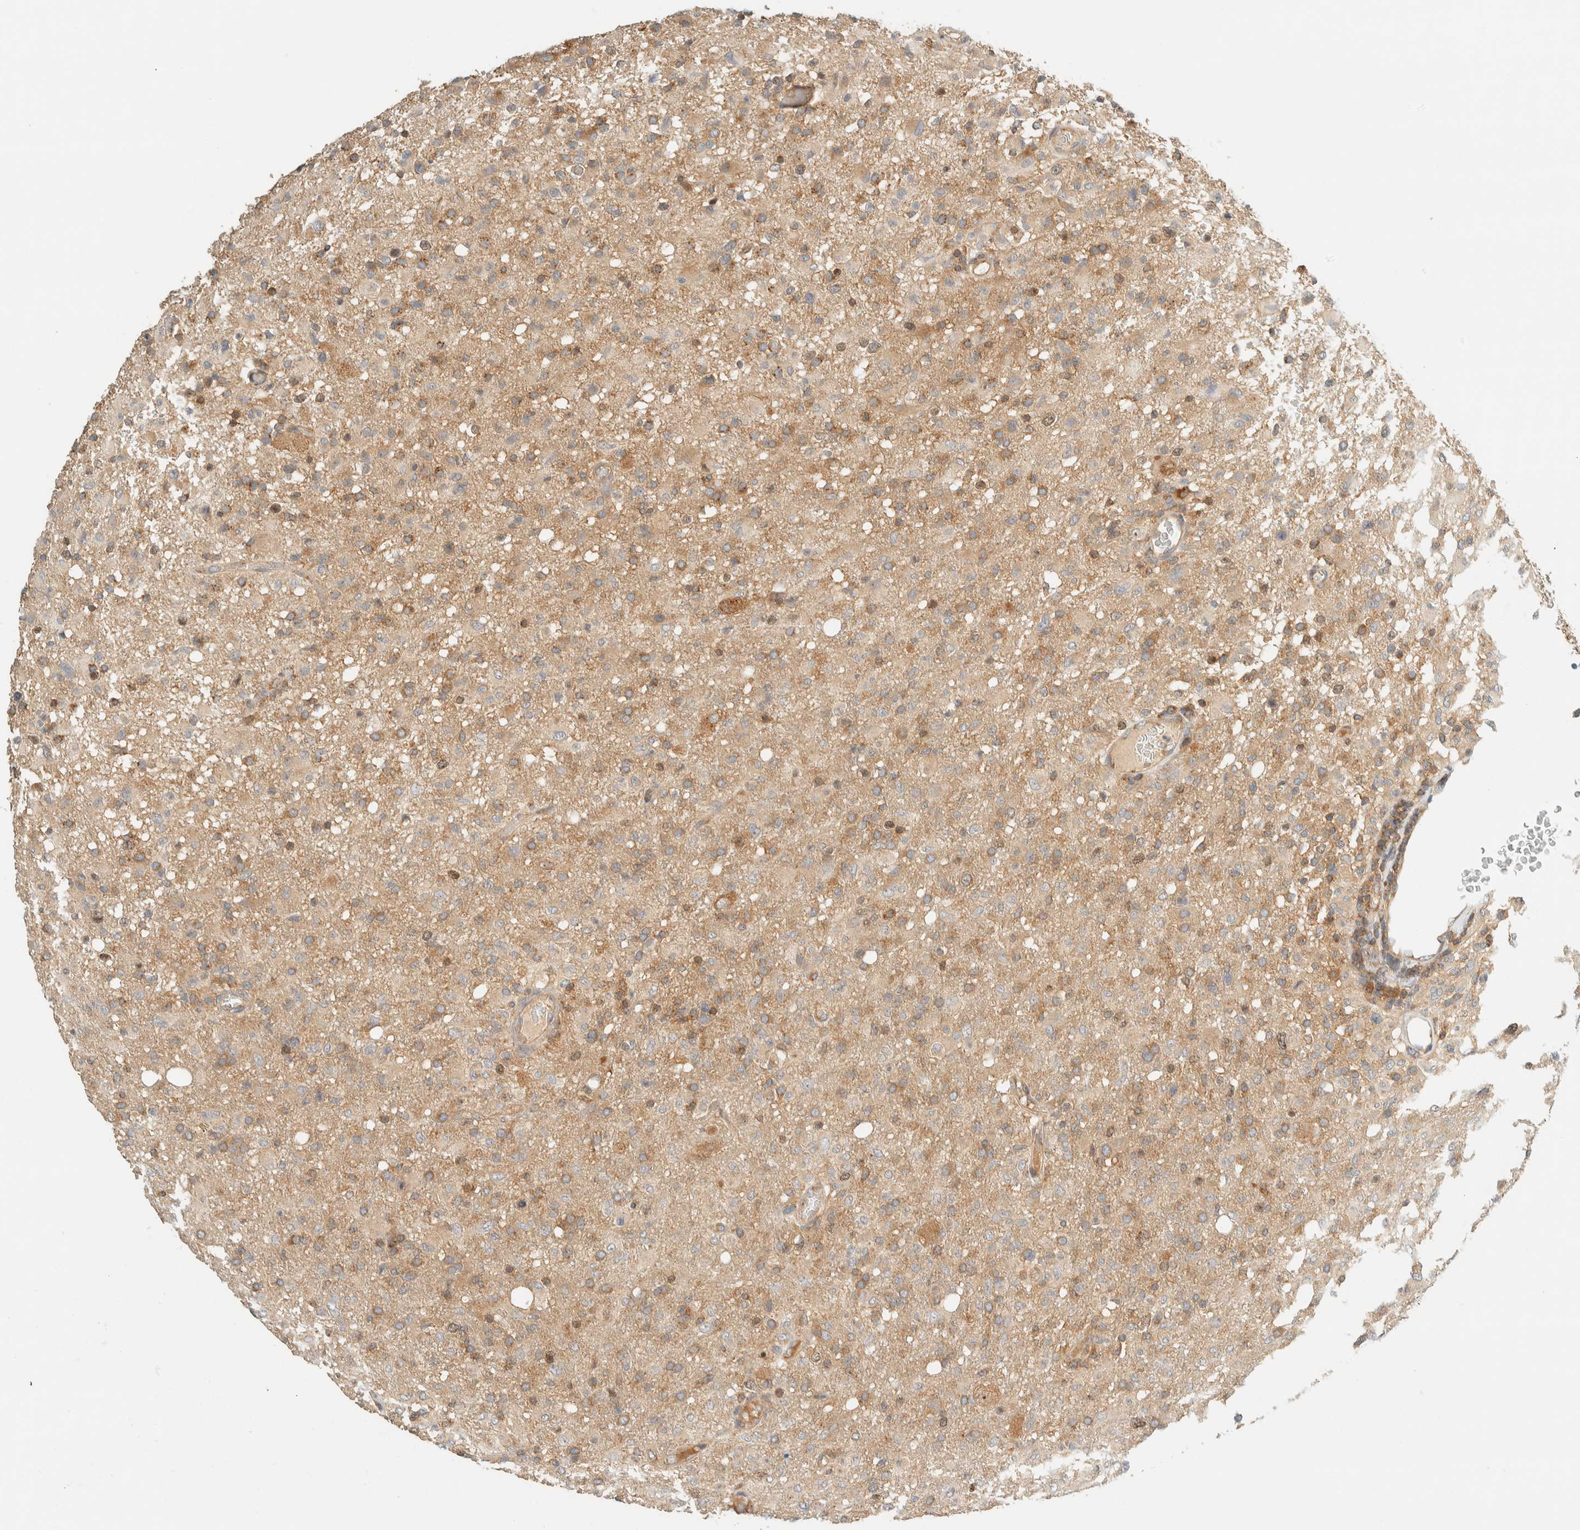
{"staining": {"intensity": "weak", "quantity": "25%-75%", "location": "cytoplasmic/membranous"}, "tissue": "glioma", "cell_type": "Tumor cells", "image_type": "cancer", "snomed": [{"axis": "morphology", "description": "Glioma, malignant, High grade"}, {"axis": "topography", "description": "Brain"}], "caption": "This image exhibits glioma stained with immunohistochemistry (IHC) to label a protein in brown. The cytoplasmic/membranous of tumor cells show weak positivity for the protein. Nuclei are counter-stained blue.", "gene": "ARFGEF1", "patient": {"sex": "female", "age": 57}}